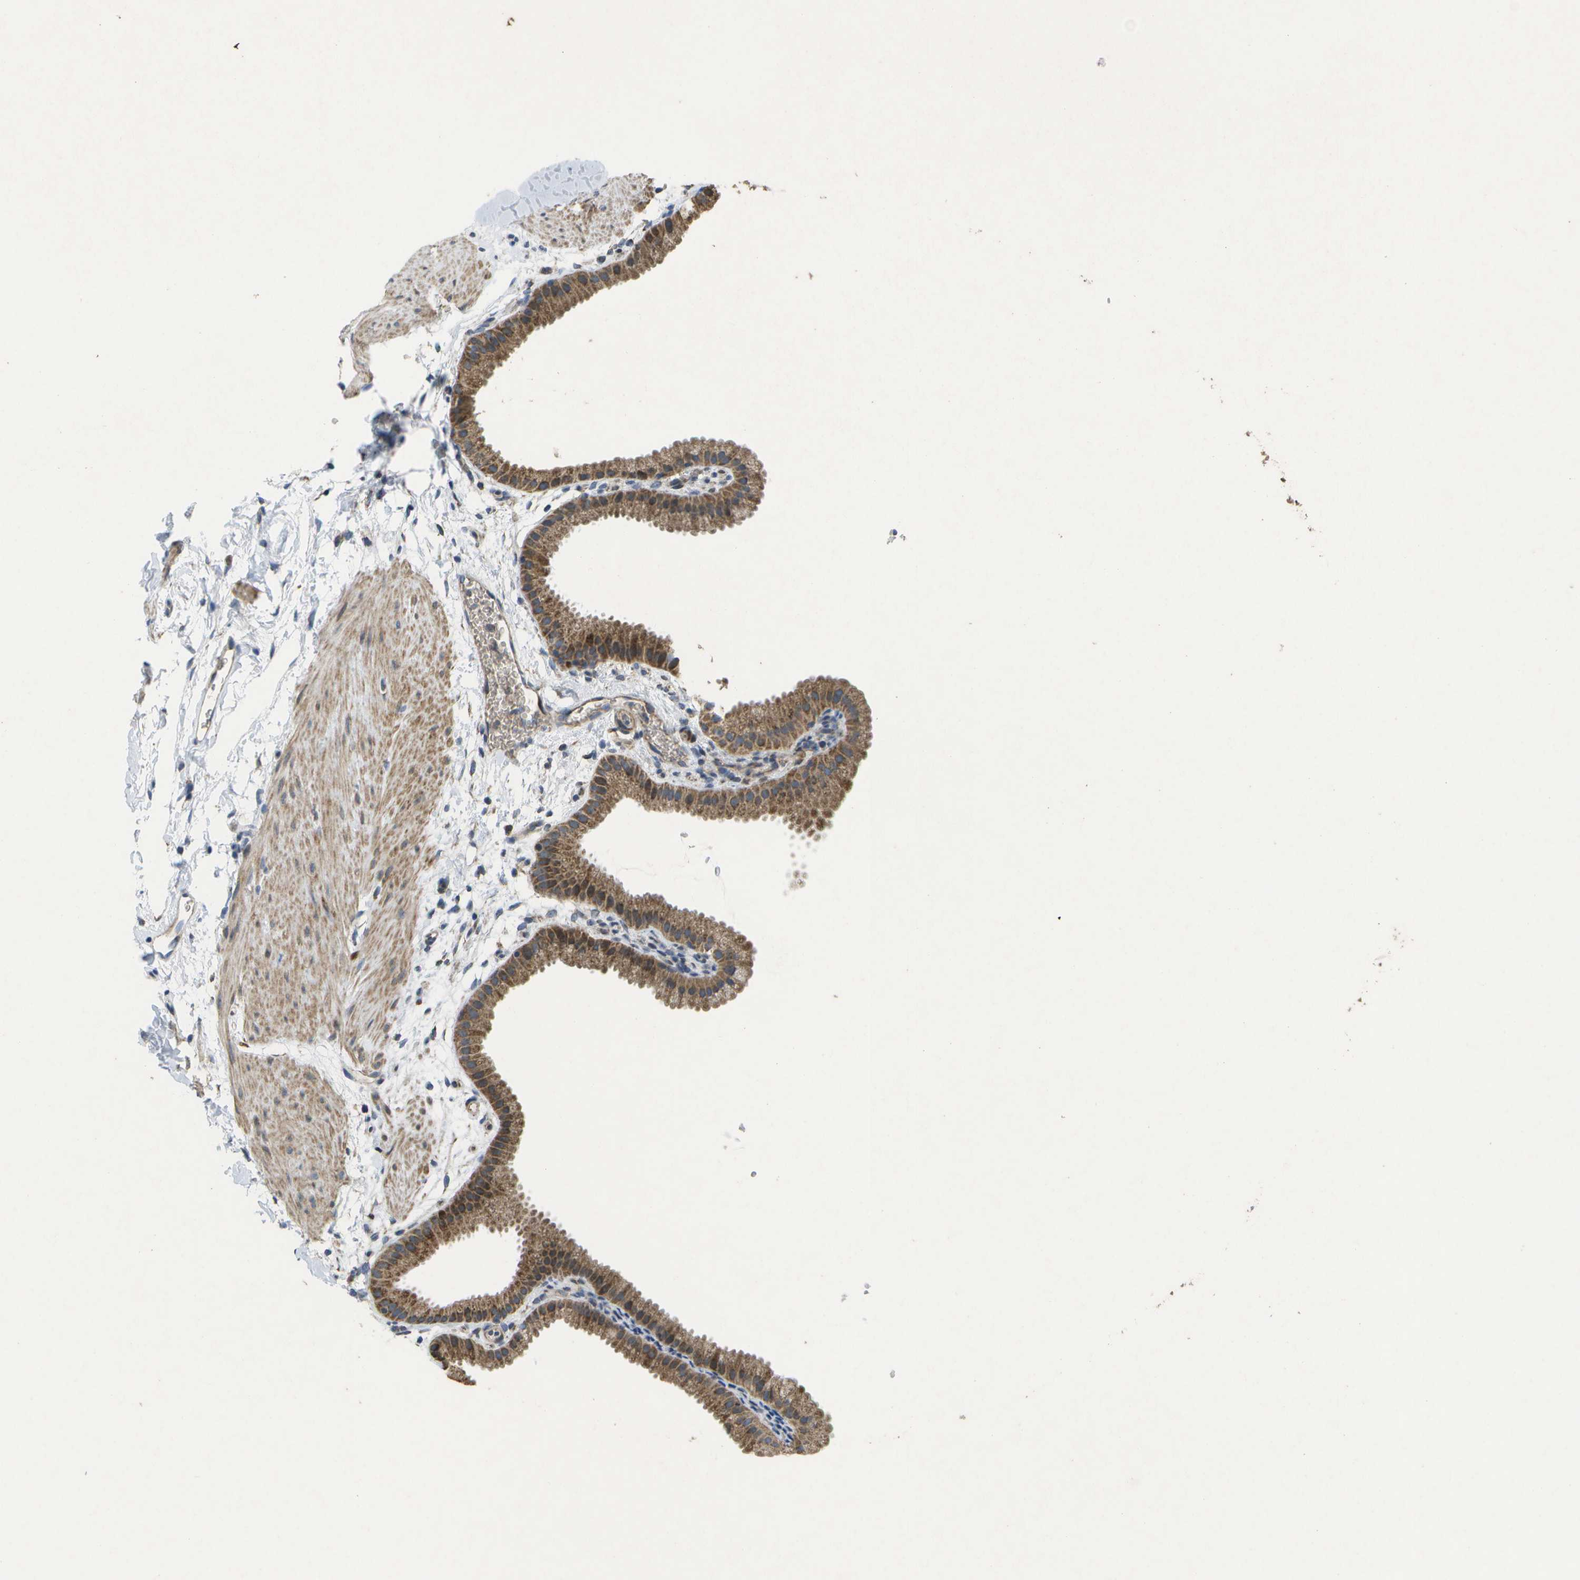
{"staining": {"intensity": "moderate", "quantity": ">75%", "location": "cytoplasmic/membranous"}, "tissue": "gallbladder", "cell_type": "Glandular cells", "image_type": "normal", "snomed": [{"axis": "morphology", "description": "Normal tissue, NOS"}, {"axis": "topography", "description": "Gallbladder"}], "caption": "A brown stain highlights moderate cytoplasmic/membranous positivity of a protein in glandular cells of normal human gallbladder. (brown staining indicates protein expression, while blue staining denotes nuclei).", "gene": "HADHA", "patient": {"sex": "female", "age": 64}}